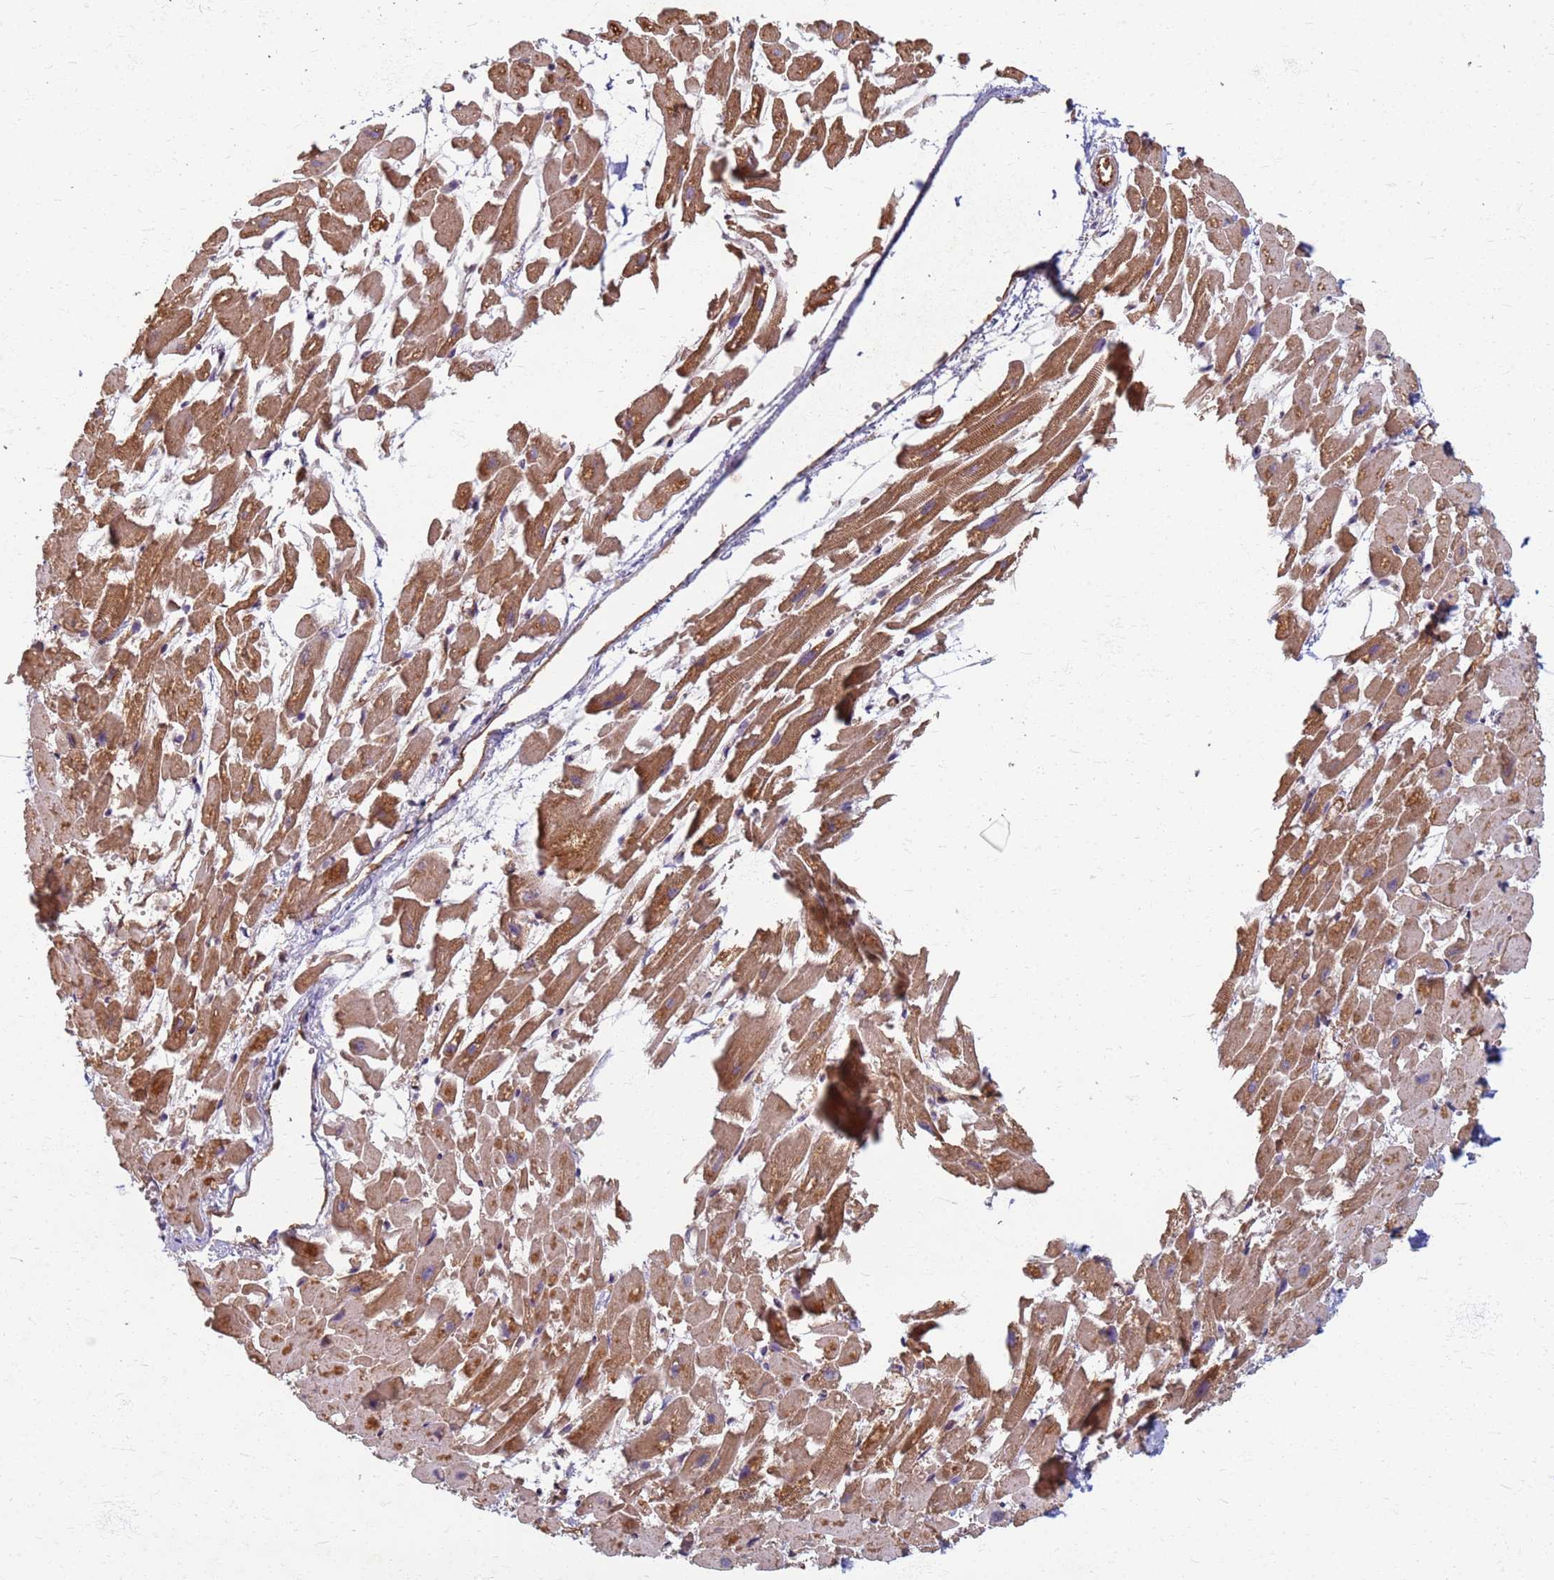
{"staining": {"intensity": "moderate", "quantity": ">75%", "location": "cytoplasmic/membranous"}, "tissue": "heart muscle", "cell_type": "Cardiomyocytes", "image_type": "normal", "snomed": [{"axis": "morphology", "description": "Normal tissue, NOS"}, {"axis": "topography", "description": "Heart"}], "caption": "Protein expression analysis of benign heart muscle exhibits moderate cytoplasmic/membranous expression in approximately >75% of cardiomyocytes.", "gene": "ITGB4", "patient": {"sex": "female", "age": 64}}